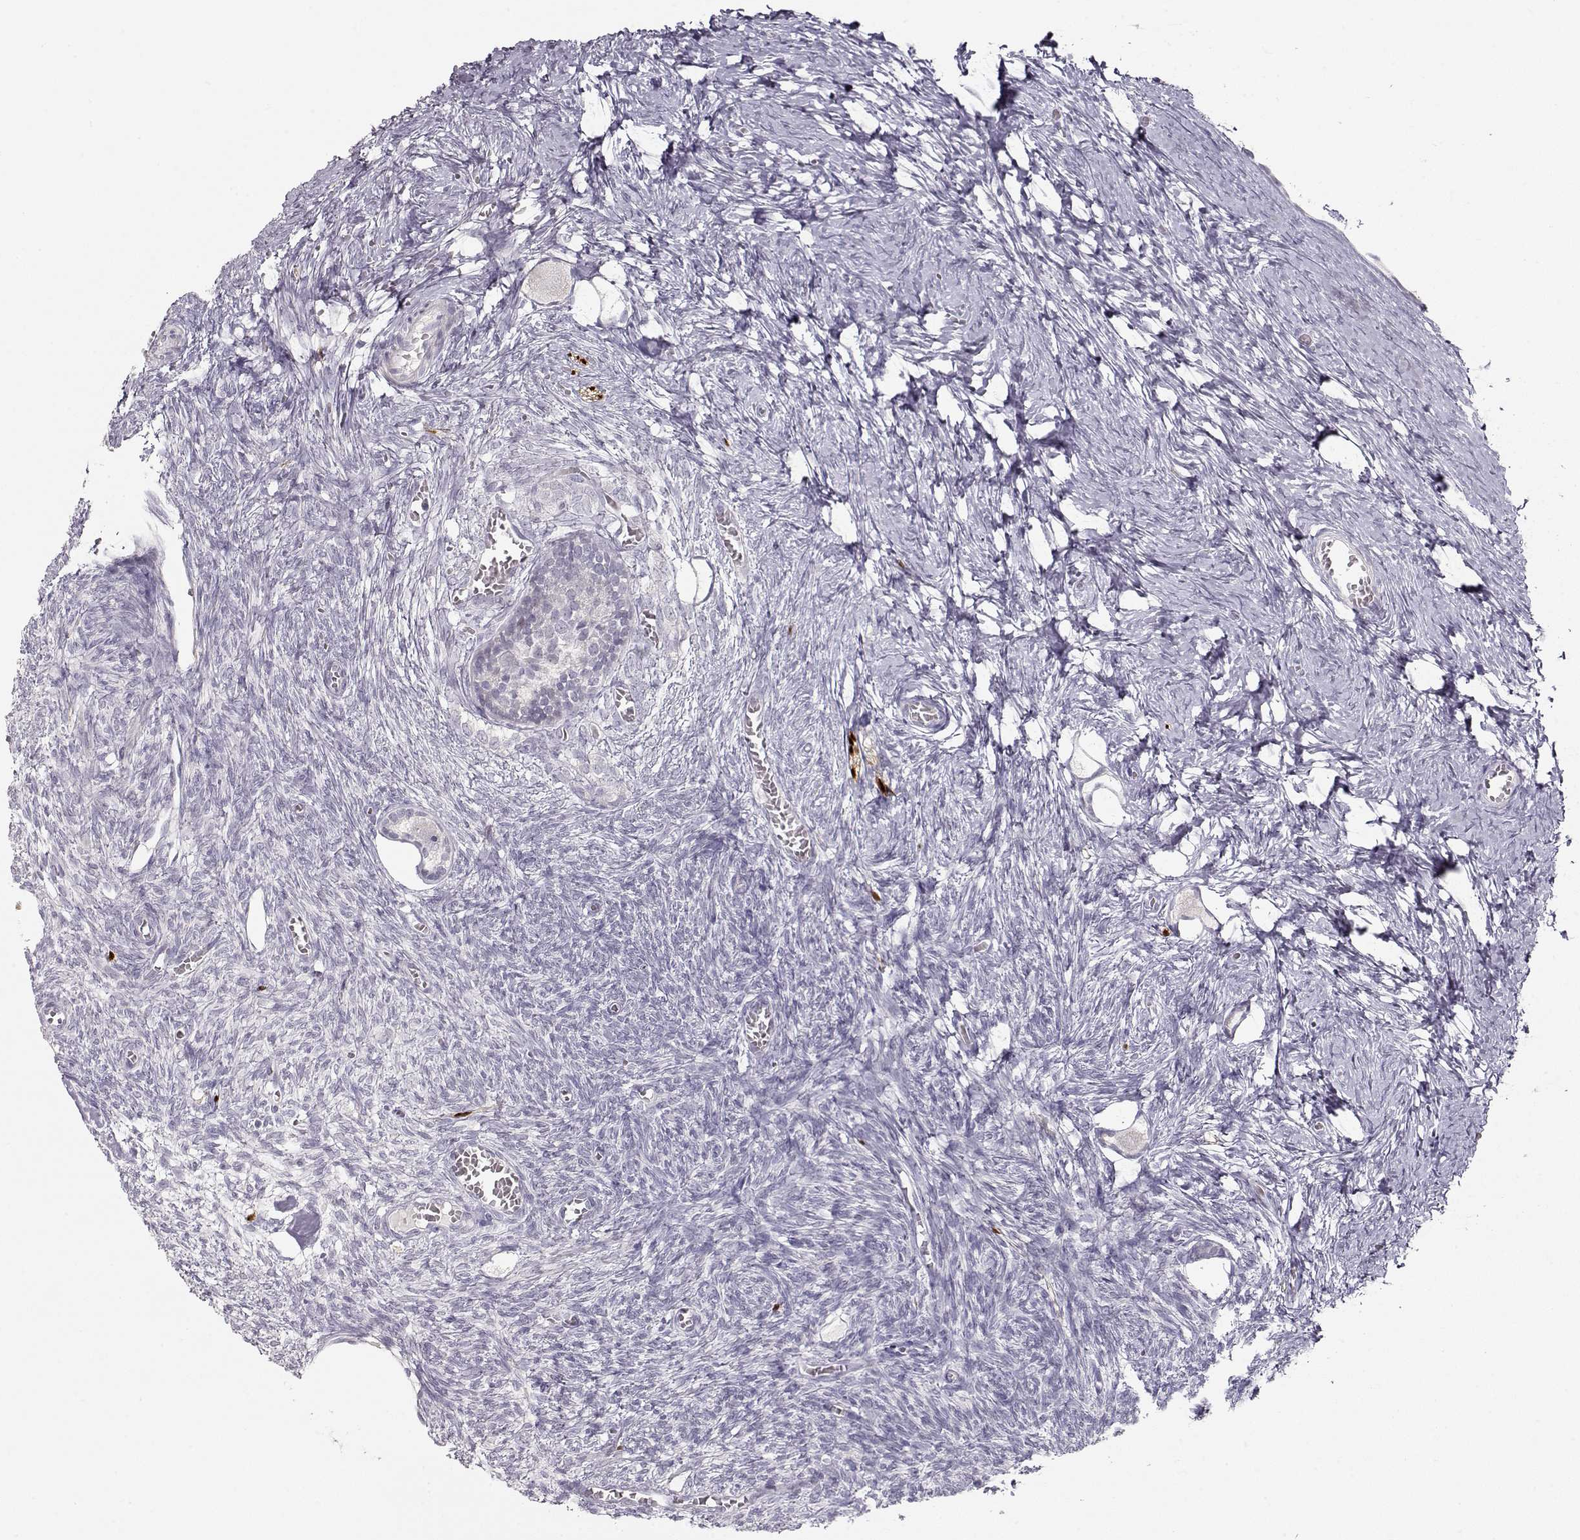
{"staining": {"intensity": "negative", "quantity": "none", "location": "none"}, "tissue": "ovary", "cell_type": "Follicle cells", "image_type": "normal", "snomed": [{"axis": "morphology", "description": "Normal tissue, NOS"}, {"axis": "topography", "description": "Ovary"}], "caption": "Immunohistochemistry (IHC) histopathology image of unremarkable ovary: ovary stained with DAB exhibits no significant protein expression in follicle cells. (Immunohistochemistry, brightfield microscopy, high magnification).", "gene": "S100B", "patient": {"sex": "female", "age": 27}}